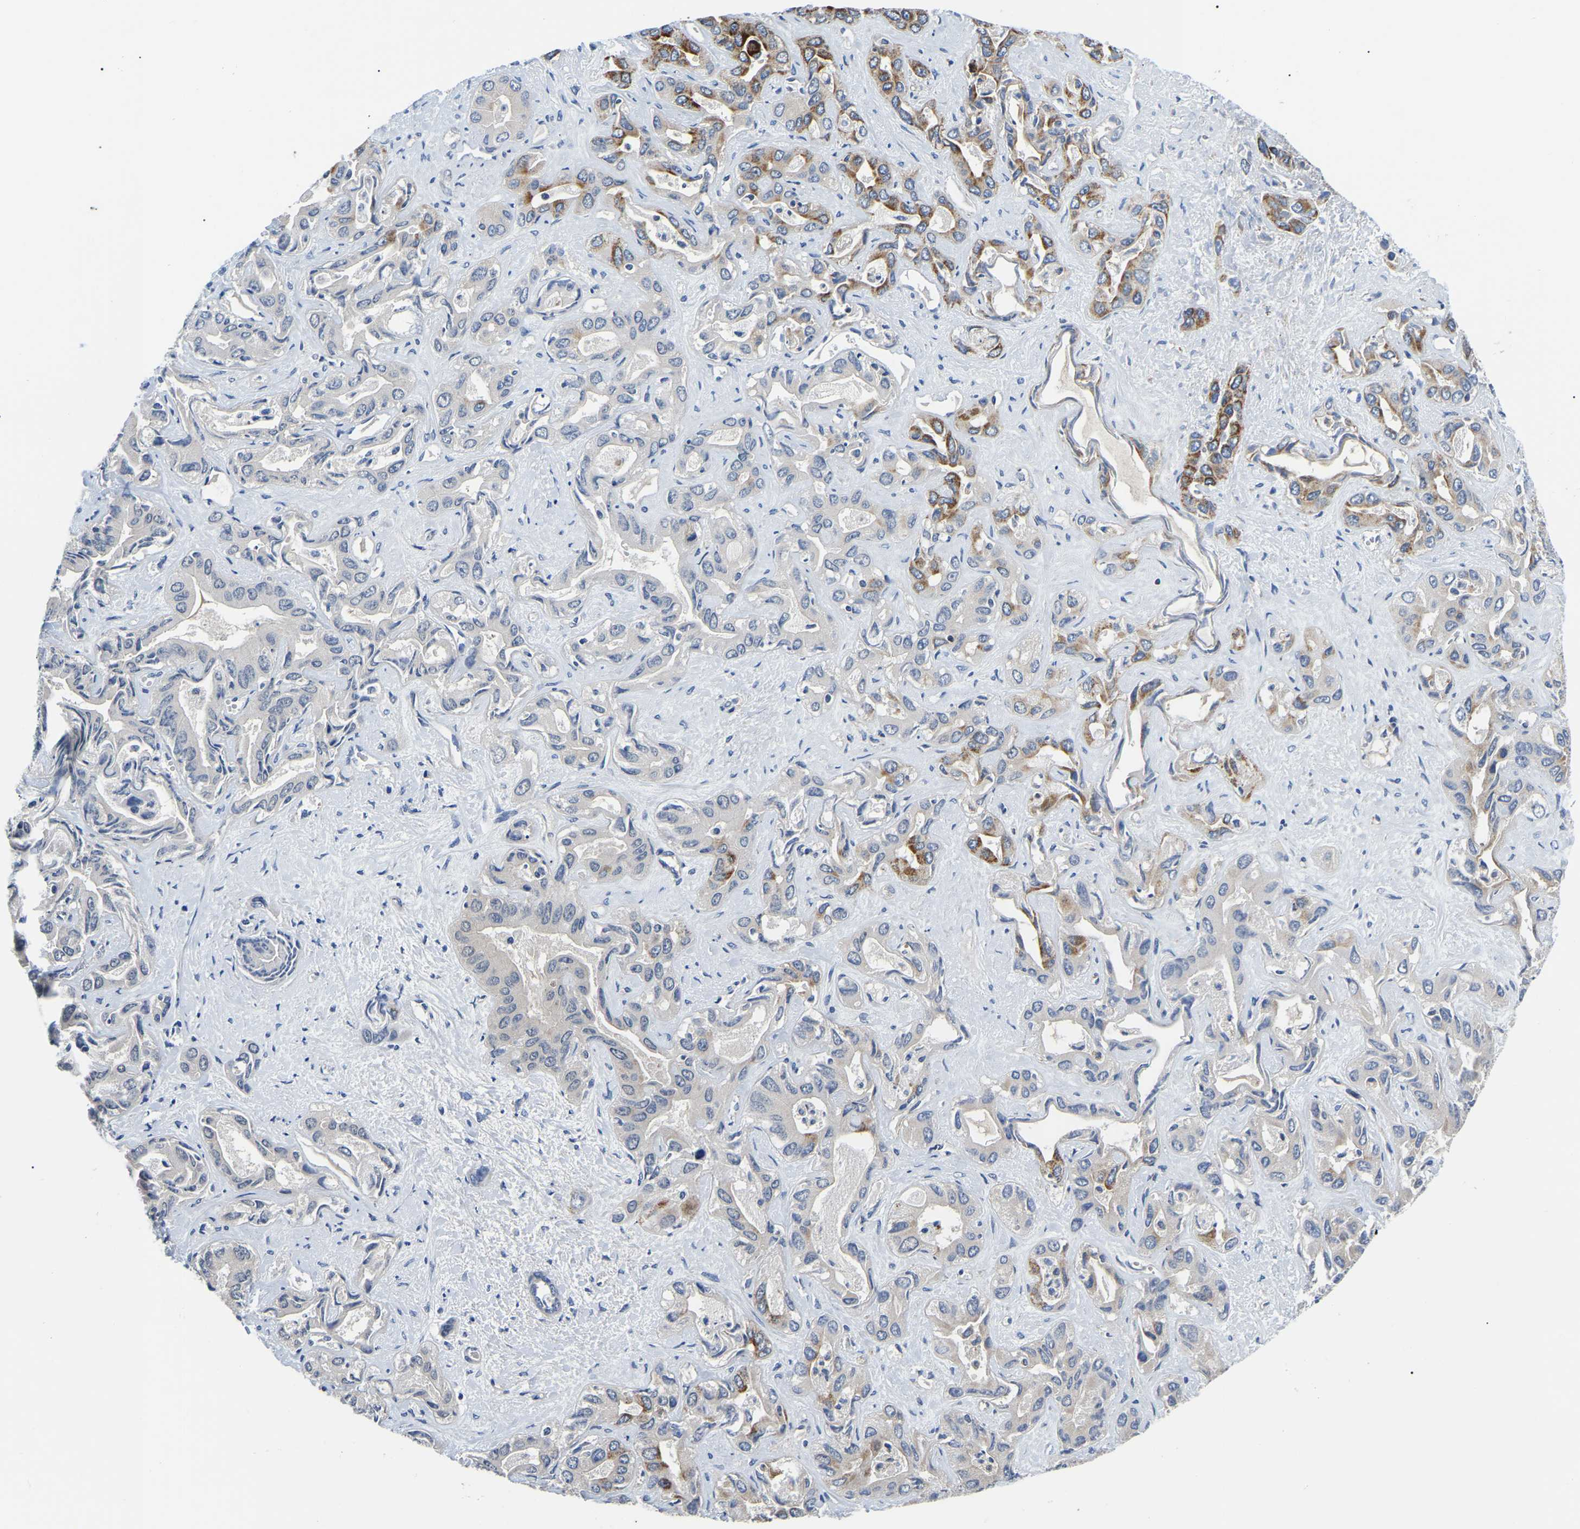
{"staining": {"intensity": "moderate", "quantity": "25%-75%", "location": "cytoplasmic/membranous"}, "tissue": "liver cancer", "cell_type": "Tumor cells", "image_type": "cancer", "snomed": [{"axis": "morphology", "description": "Cholangiocarcinoma"}, {"axis": "topography", "description": "Liver"}], "caption": "Immunohistochemical staining of cholangiocarcinoma (liver) displays medium levels of moderate cytoplasmic/membranous protein positivity in approximately 25%-75% of tumor cells.", "gene": "PPM1E", "patient": {"sex": "female", "age": 52}}